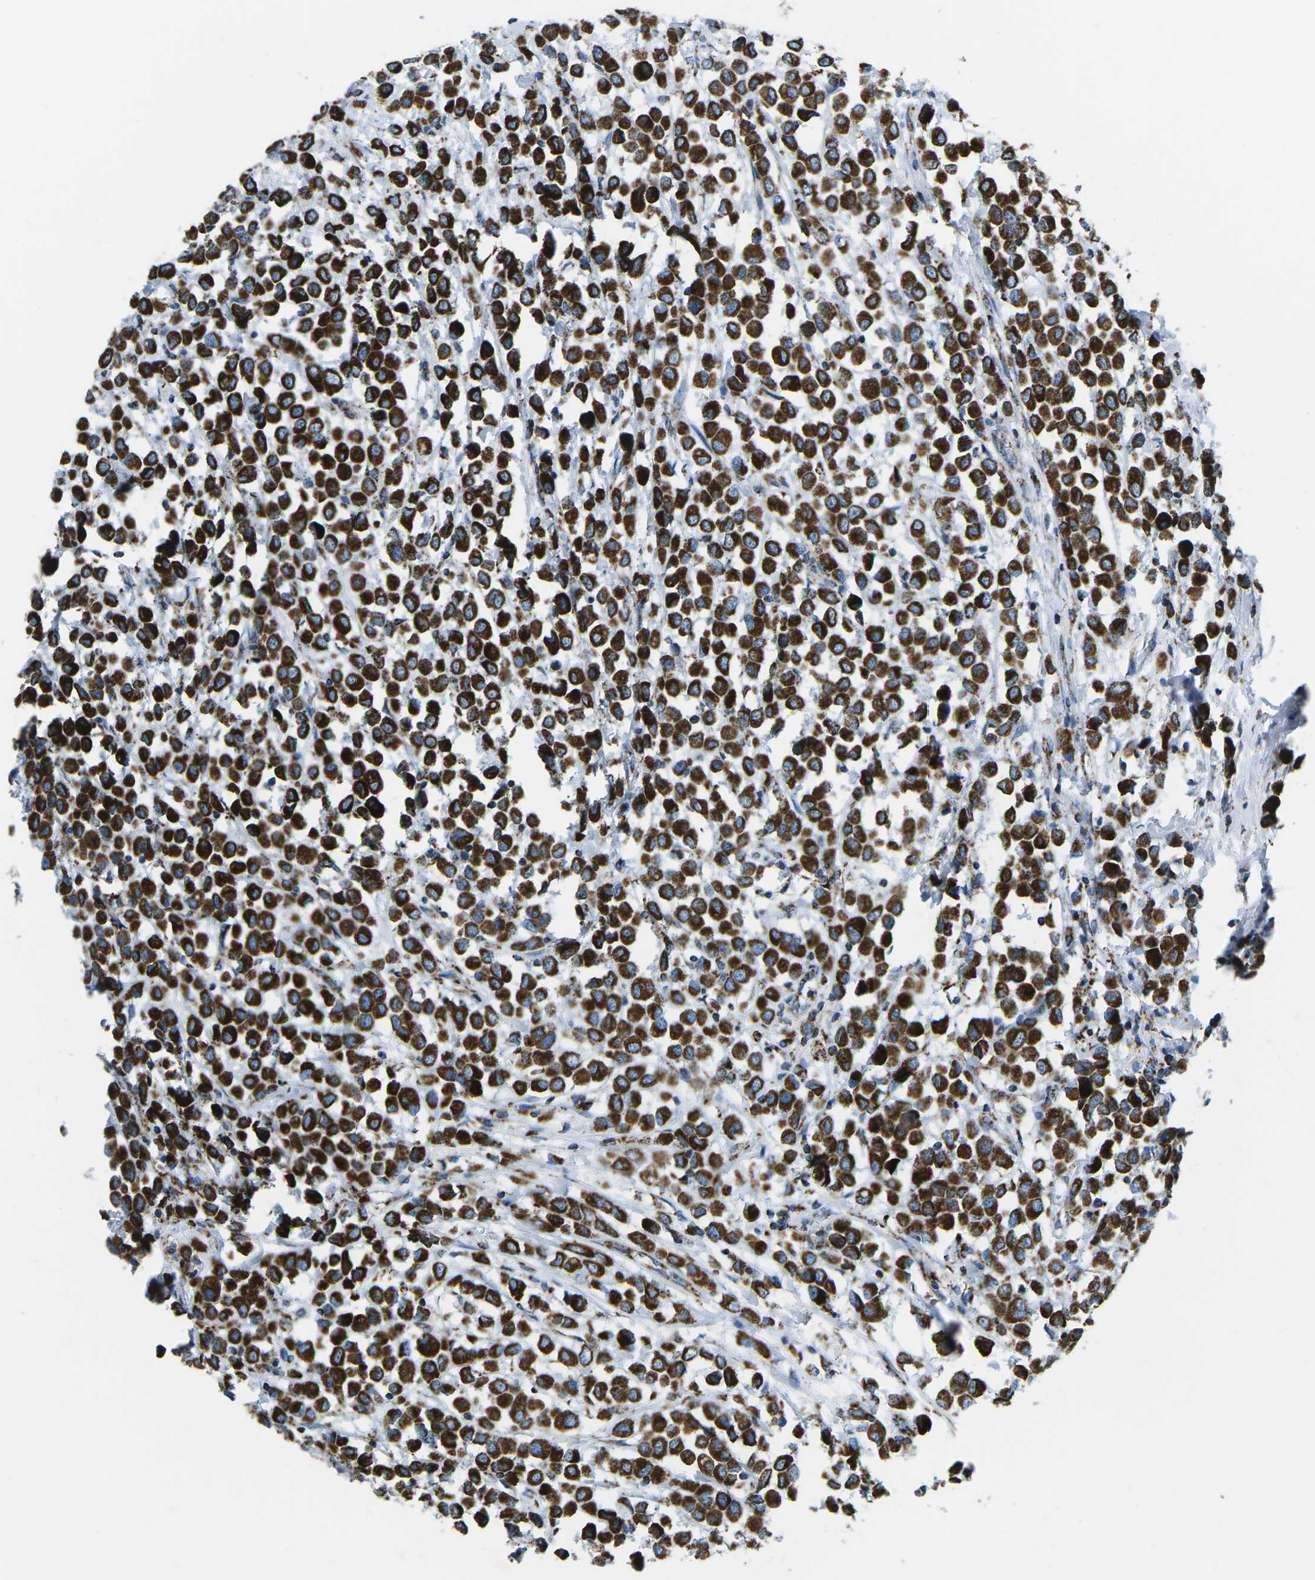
{"staining": {"intensity": "strong", "quantity": ">75%", "location": "cytoplasmic/membranous"}, "tissue": "breast cancer", "cell_type": "Tumor cells", "image_type": "cancer", "snomed": [{"axis": "morphology", "description": "Duct carcinoma"}, {"axis": "topography", "description": "Breast"}], "caption": "The immunohistochemical stain labels strong cytoplasmic/membranous expression in tumor cells of breast cancer tissue.", "gene": "COX6C", "patient": {"sex": "female", "age": 61}}